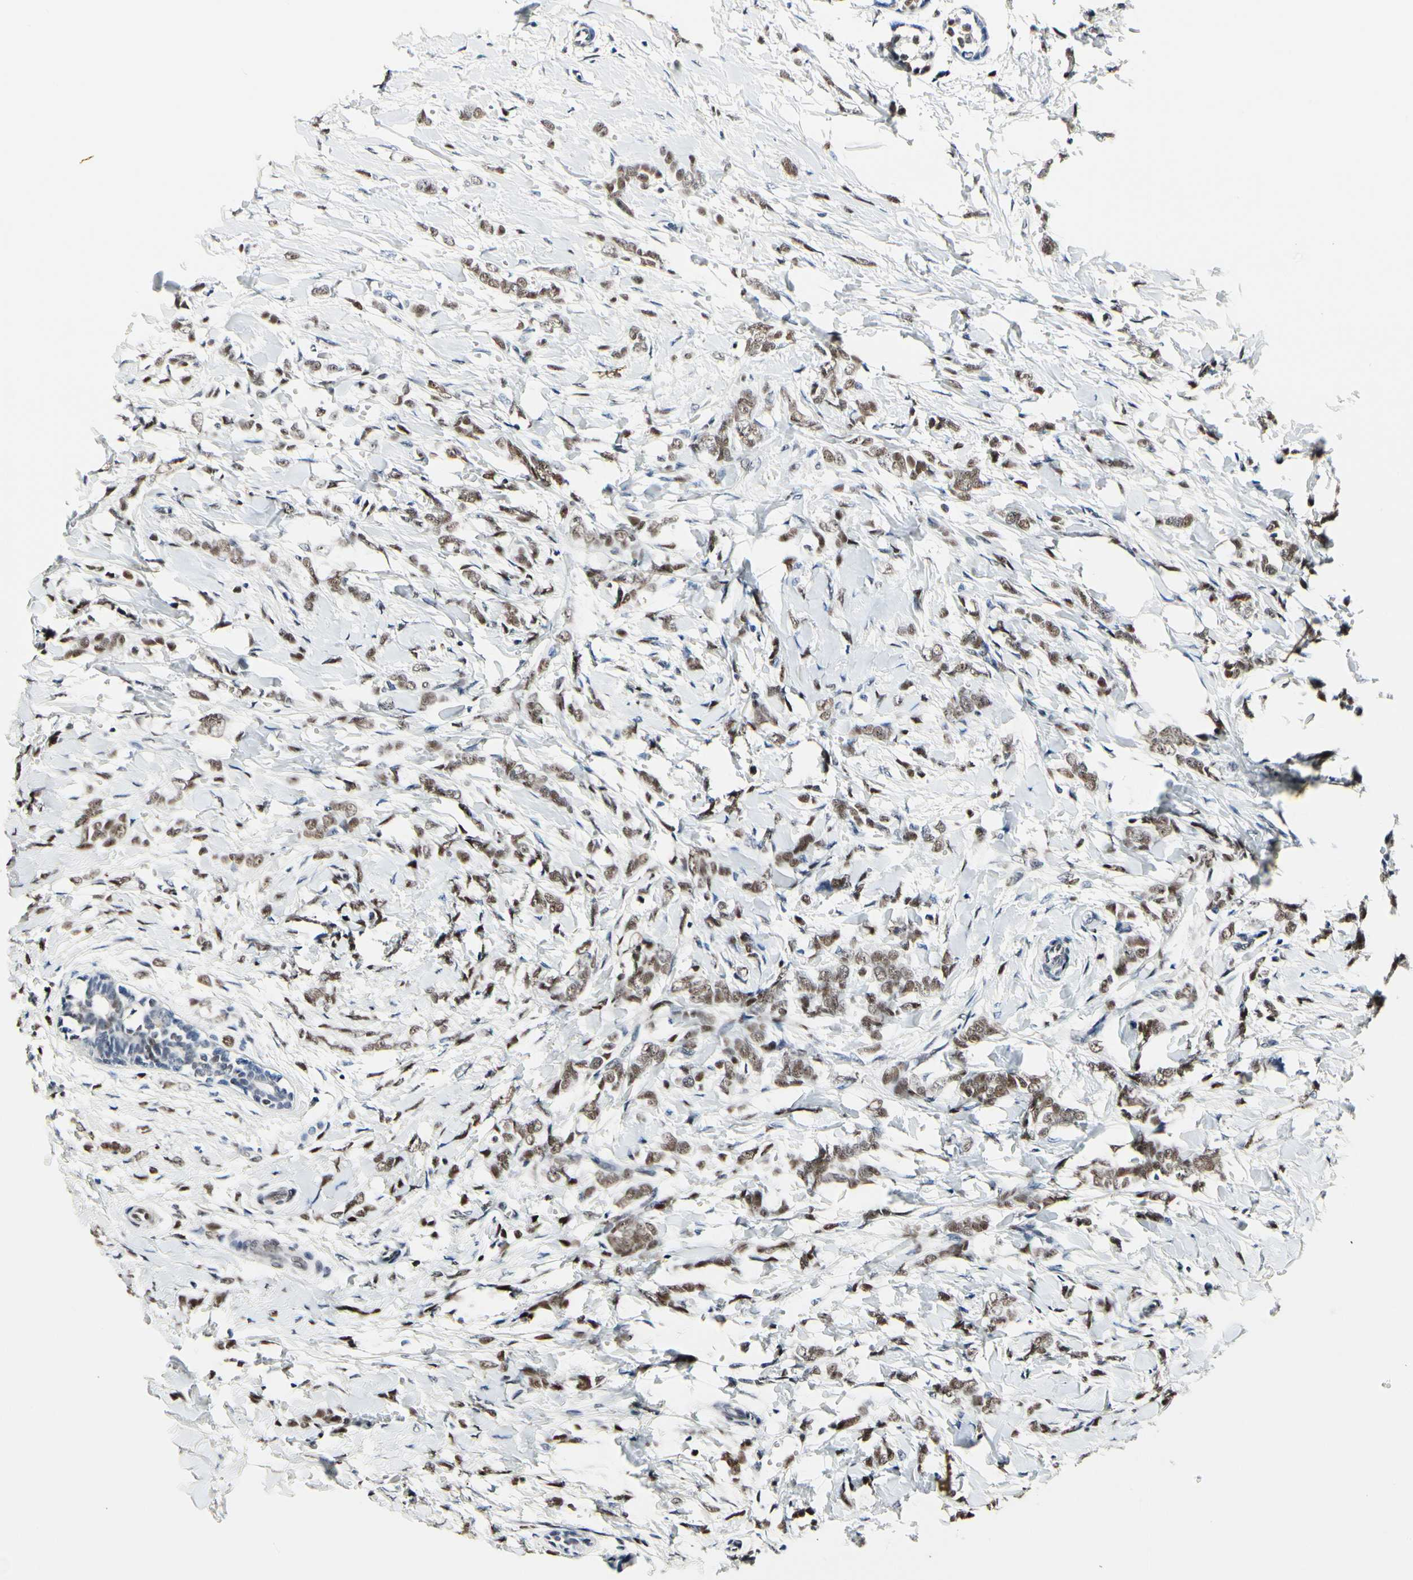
{"staining": {"intensity": "moderate", "quantity": ">75%", "location": "nuclear"}, "tissue": "breast cancer", "cell_type": "Tumor cells", "image_type": "cancer", "snomed": [{"axis": "morphology", "description": "Lobular carcinoma, in situ"}, {"axis": "morphology", "description": "Lobular carcinoma"}, {"axis": "topography", "description": "Breast"}], "caption": "Immunohistochemical staining of breast cancer (lobular carcinoma) demonstrates medium levels of moderate nuclear staining in about >75% of tumor cells.", "gene": "NFIA", "patient": {"sex": "female", "age": 41}}